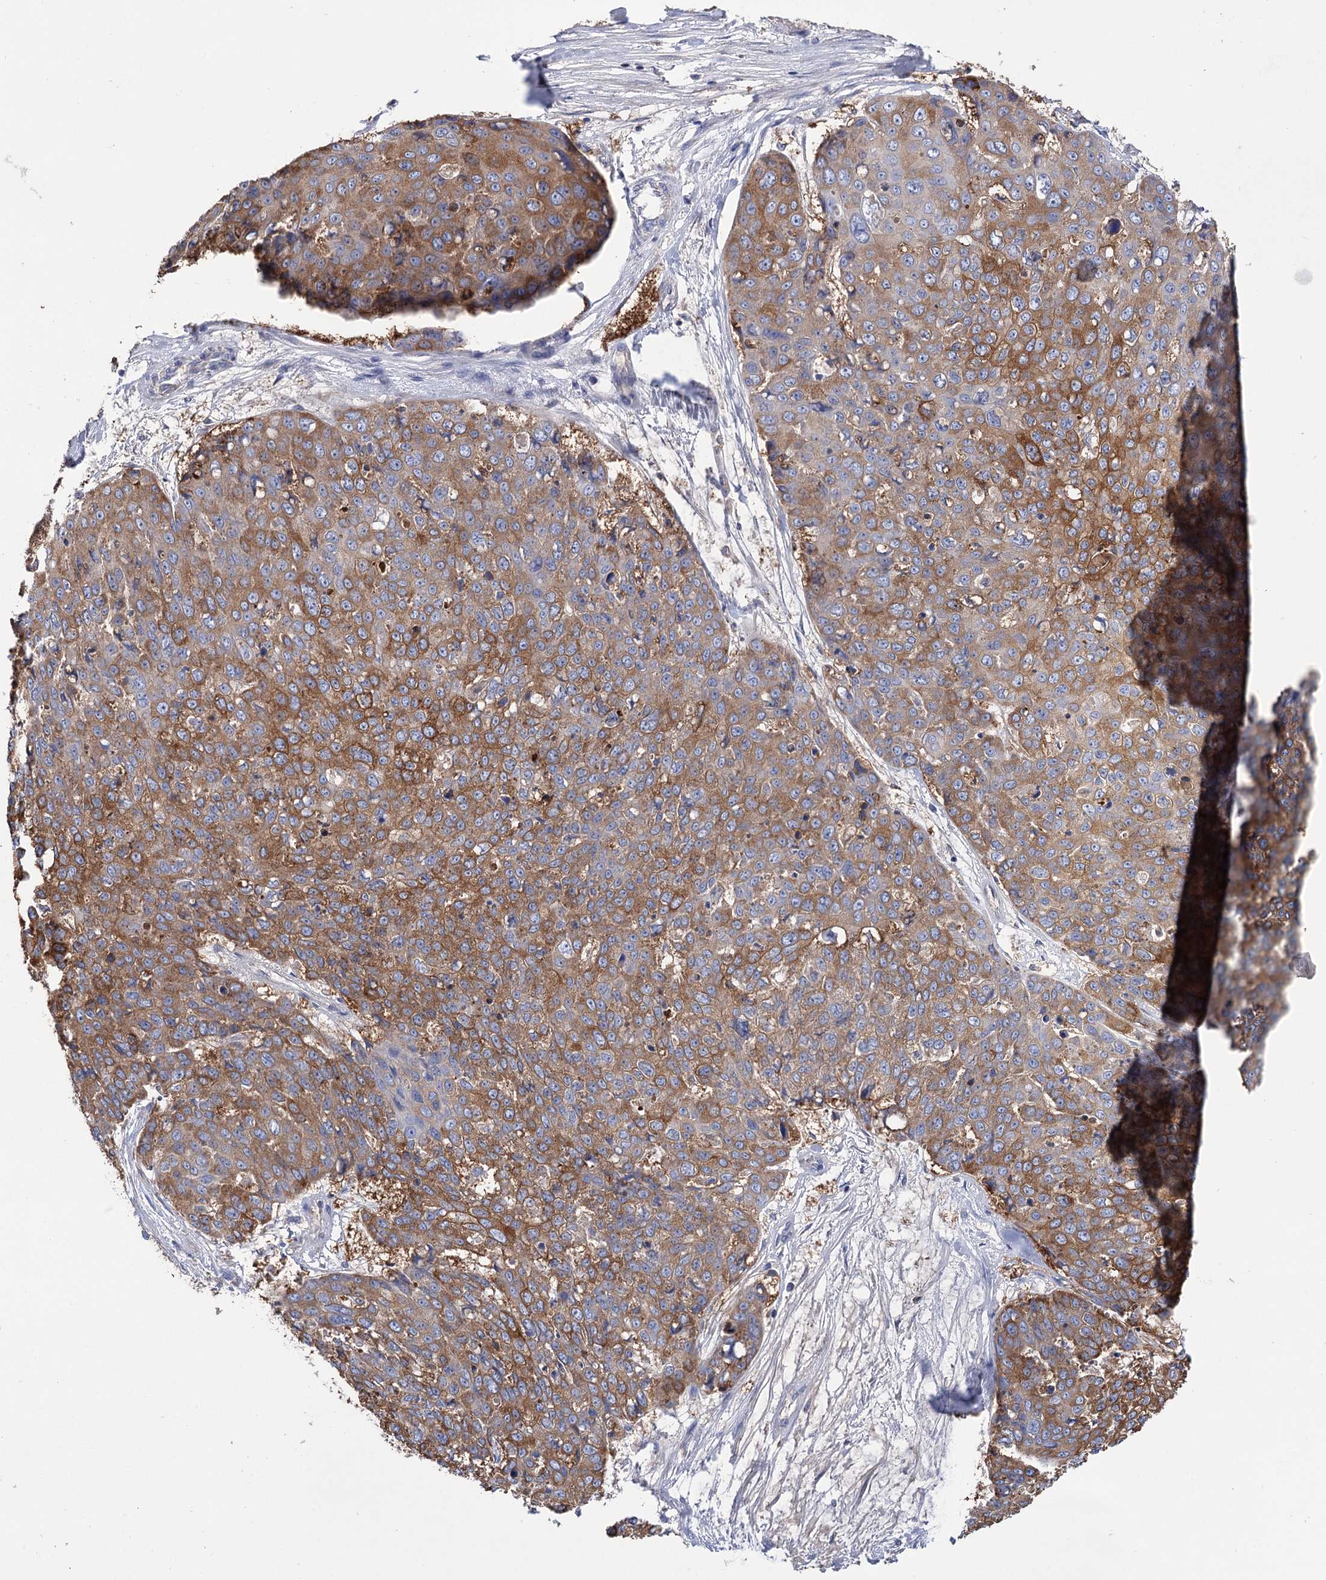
{"staining": {"intensity": "moderate", "quantity": ">75%", "location": "cytoplasmic/membranous"}, "tissue": "skin cancer", "cell_type": "Tumor cells", "image_type": "cancer", "snomed": [{"axis": "morphology", "description": "Squamous cell carcinoma, NOS"}, {"axis": "topography", "description": "Skin"}], "caption": "Protein expression analysis of human skin cancer reveals moderate cytoplasmic/membranous staining in about >75% of tumor cells. Using DAB (3,3'-diaminobenzidine) (brown) and hematoxylin (blue) stains, captured at high magnification using brightfield microscopy.", "gene": "BBS4", "patient": {"sex": "male", "age": 71}}